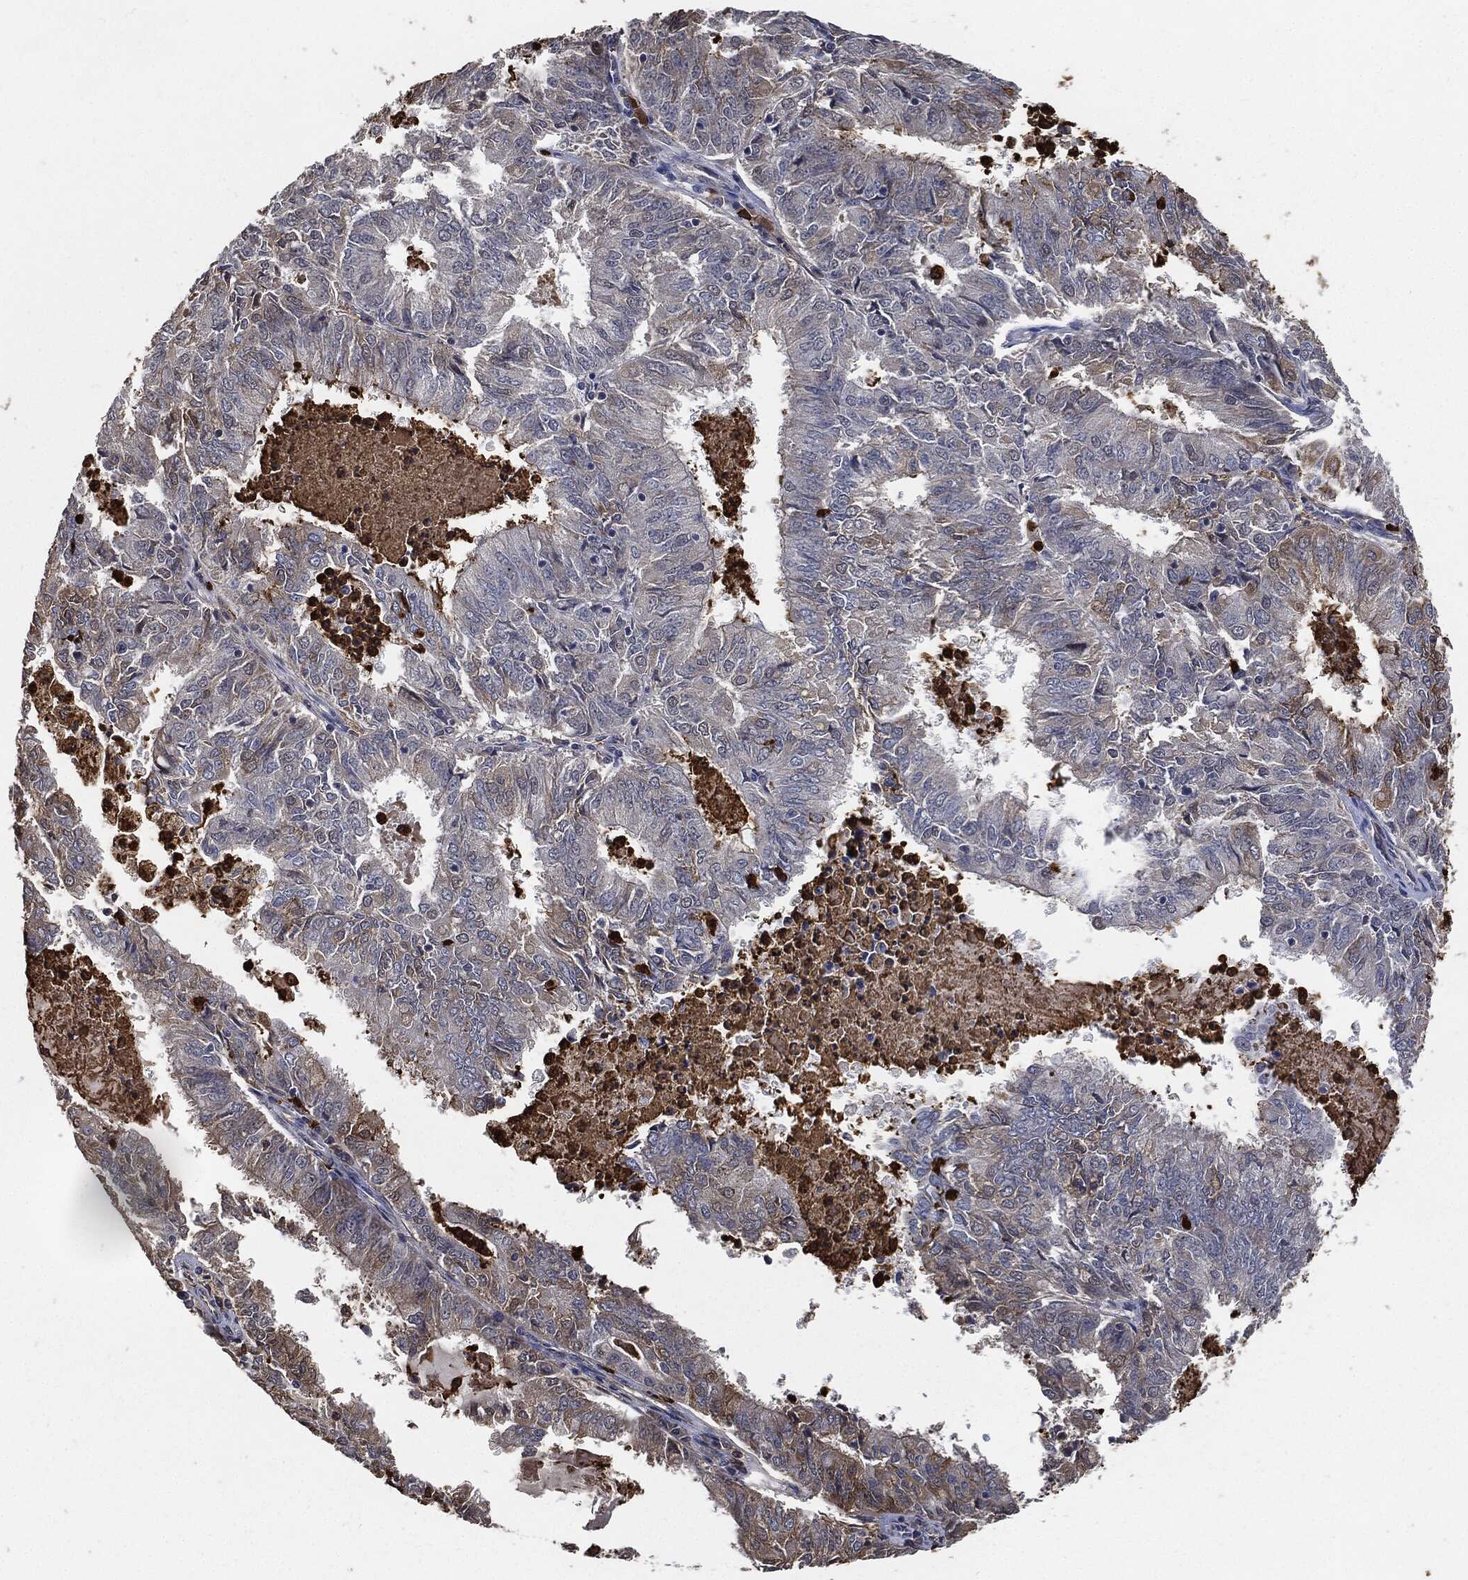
{"staining": {"intensity": "weak", "quantity": "25%-75%", "location": "cytoplasmic/membranous"}, "tissue": "endometrial cancer", "cell_type": "Tumor cells", "image_type": "cancer", "snomed": [{"axis": "morphology", "description": "Adenocarcinoma, NOS"}, {"axis": "topography", "description": "Endometrium"}], "caption": "Immunohistochemistry of human endometrial cancer (adenocarcinoma) demonstrates low levels of weak cytoplasmic/membranous staining in approximately 25%-75% of tumor cells.", "gene": "S100A9", "patient": {"sex": "female", "age": 57}}